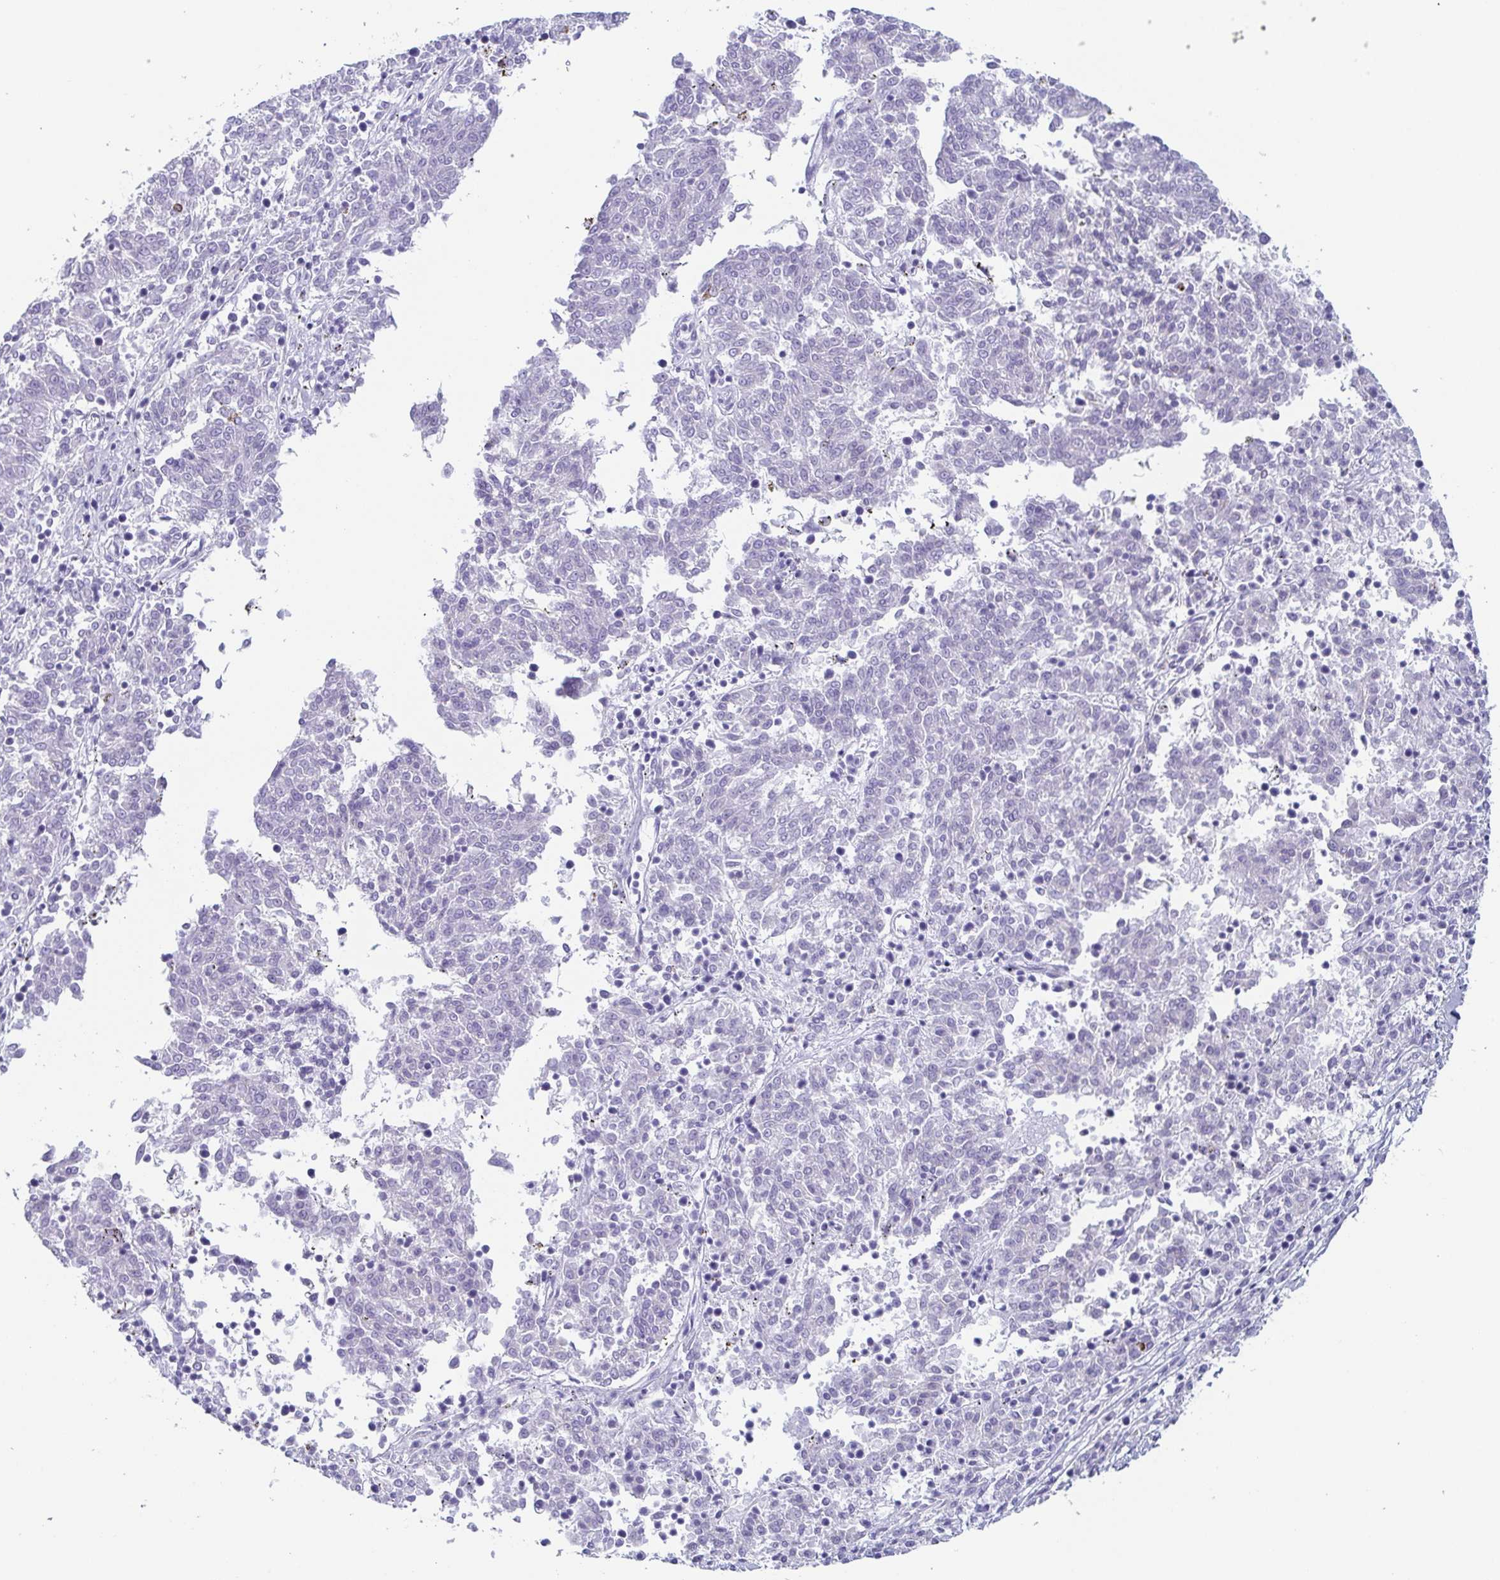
{"staining": {"intensity": "weak", "quantity": "<25%", "location": "cytoplasmic/membranous"}, "tissue": "melanoma", "cell_type": "Tumor cells", "image_type": "cancer", "snomed": [{"axis": "morphology", "description": "Malignant melanoma, NOS"}, {"axis": "topography", "description": "Skin"}], "caption": "This is a micrograph of IHC staining of melanoma, which shows no staining in tumor cells.", "gene": "PRR27", "patient": {"sex": "female", "age": 72}}